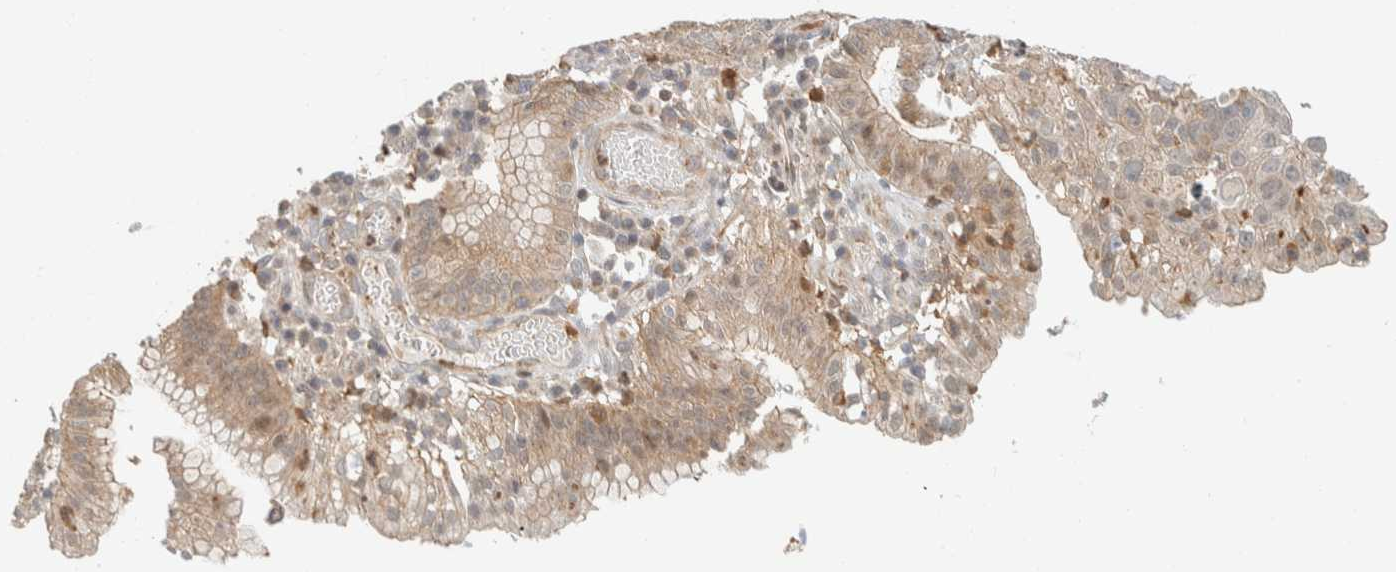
{"staining": {"intensity": "weak", "quantity": ">75%", "location": "cytoplasmic/membranous"}, "tissue": "stomach cancer", "cell_type": "Tumor cells", "image_type": "cancer", "snomed": [{"axis": "morphology", "description": "Adenocarcinoma, NOS"}, {"axis": "topography", "description": "Stomach"}], "caption": "About >75% of tumor cells in human stomach cancer show weak cytoplasmic/membranous protein staining as visualized by brown immunohistochemical staining.", "gene": "ARFGEF1", "patient": {"sex": "male", "age": 59}}